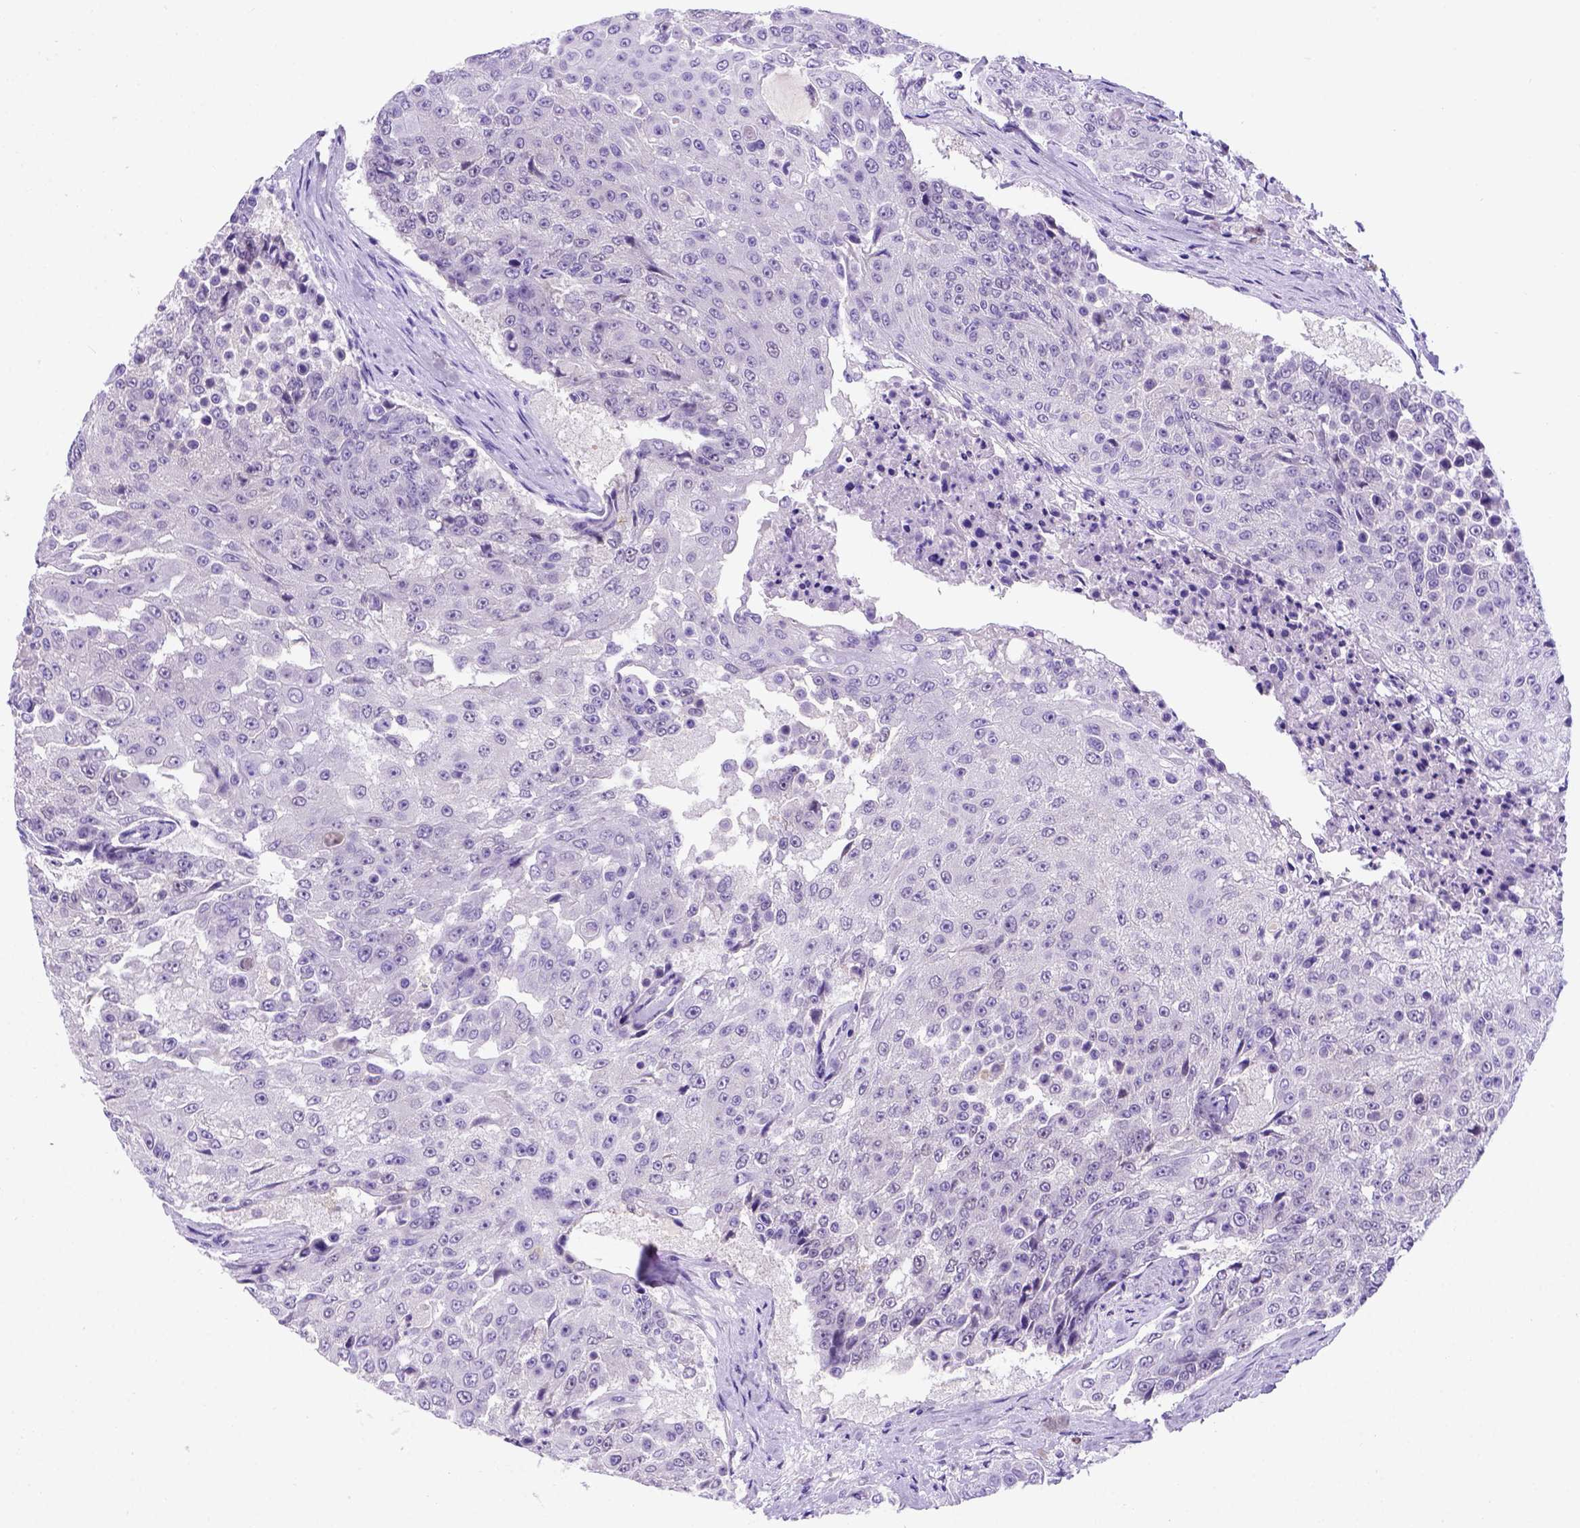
{"staining": {"intensity": "negative", "quantity": "none", "location": "none"}, "tissue": "urothelial cancer", "cell_type": "Tumor cells", "image_type": "cancer", "snomed": [{"axis": "morphology", "description": "Urothelial carcinoma, High grade"}, {"axis": "topography", "description": "Urinary bladder"}], "caption": "Immunohistochemical staining of urothelial carcinoma (high-grade) reveals no significant expression in tumor cells. (Brightfield microscopy of DAB IHC at high magnification).", "gene": "FAM81B", "patient": {"sex": "female", "age": 63}}